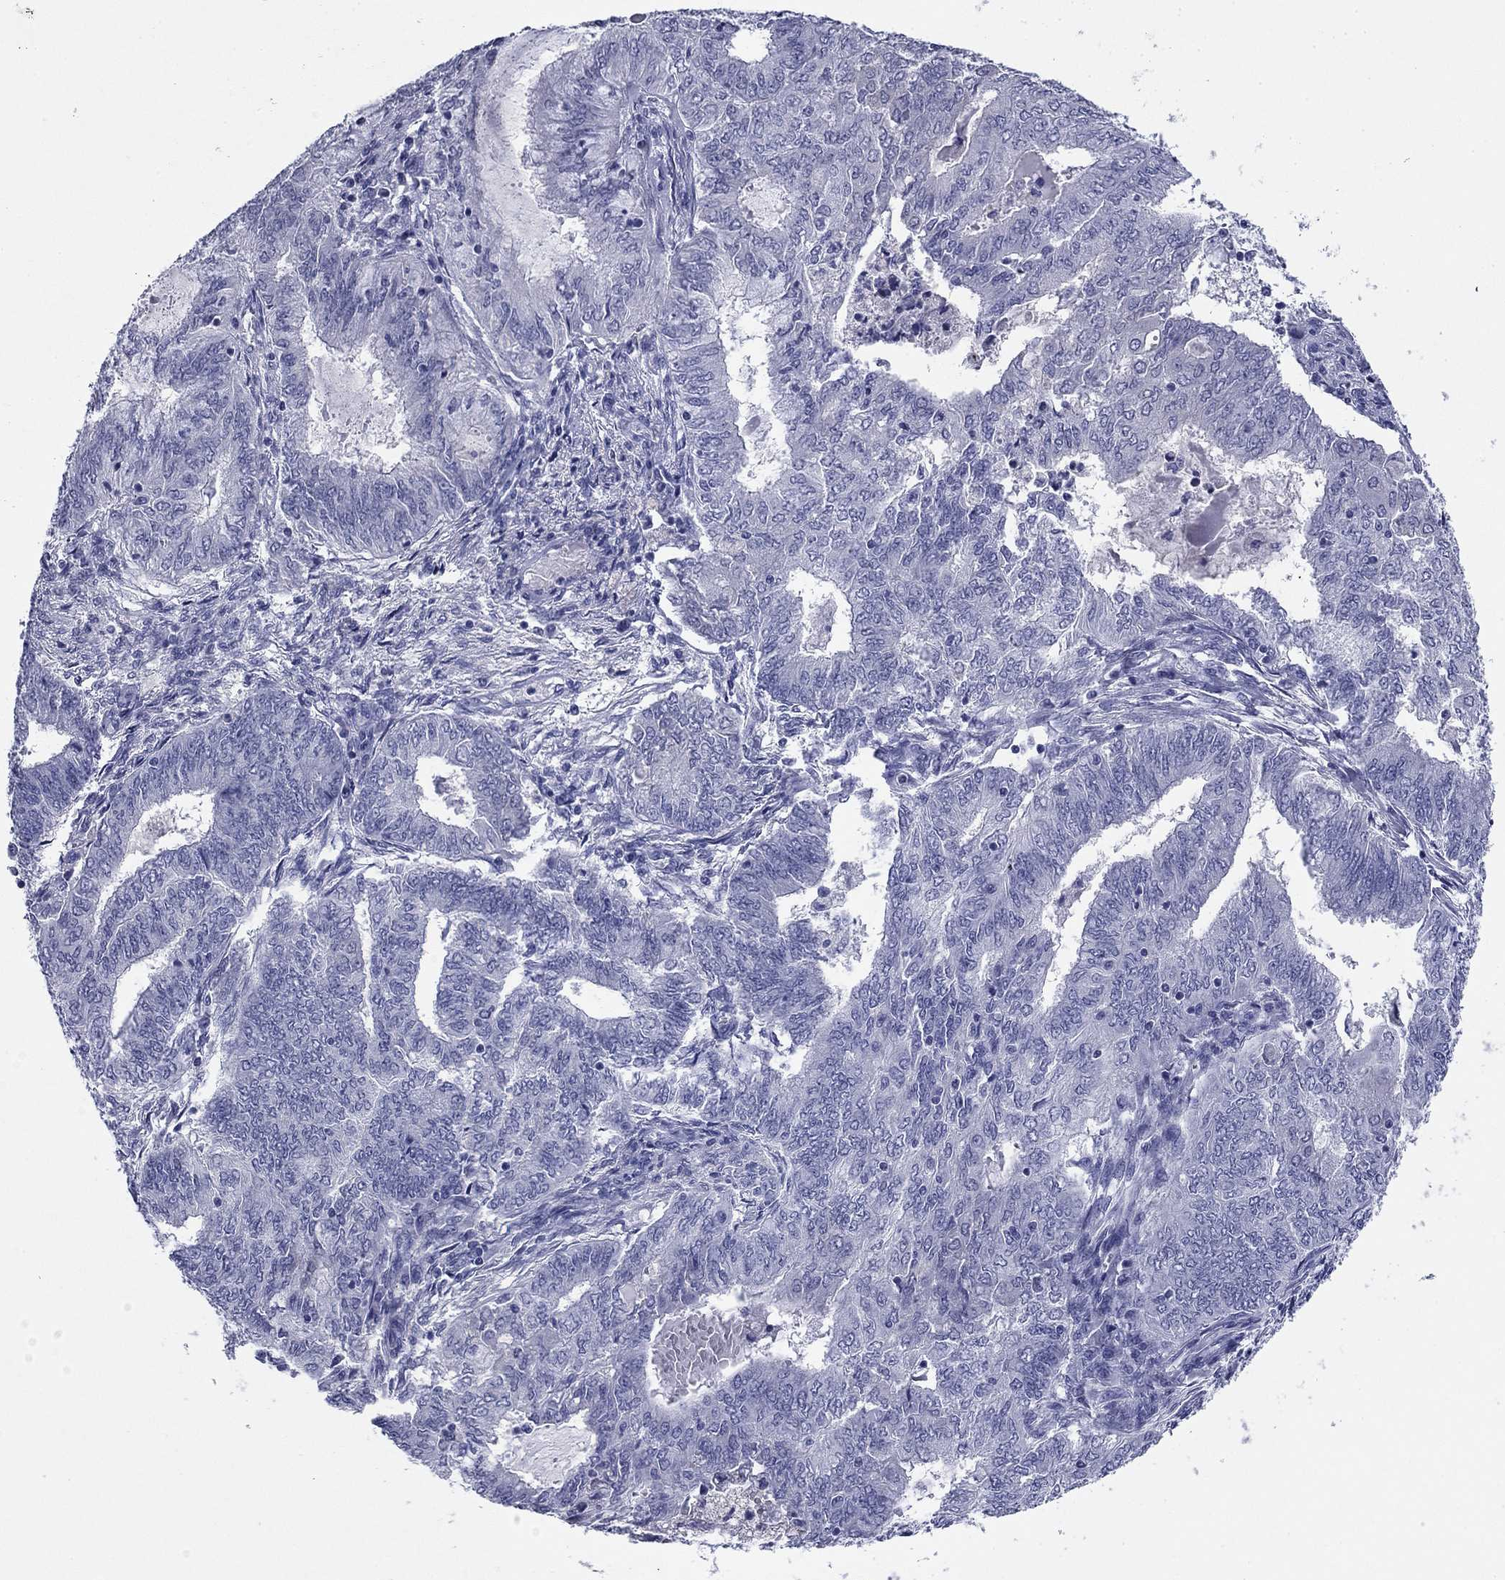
{"staining": {"intensity": "negative", "quantity": "none", "location": "none"}, "tissue": "endometrial cancer", "cell_type": "Tumor cells", "image_type": "cancer", "snomed": [{"axis": "morphology", "description": "Adenocarcinoma, NOS"}, {"axis": "topography", "description": "Endometrium"}], "caption": "This histopathology image is of endometrial cancer stained with IHC to label a protein in brown with the nuclei are counter-stained blue. There is no expression in tumor cells.", "gene": "ABCC2", "patient": {"sex": "female", "age": 62}}